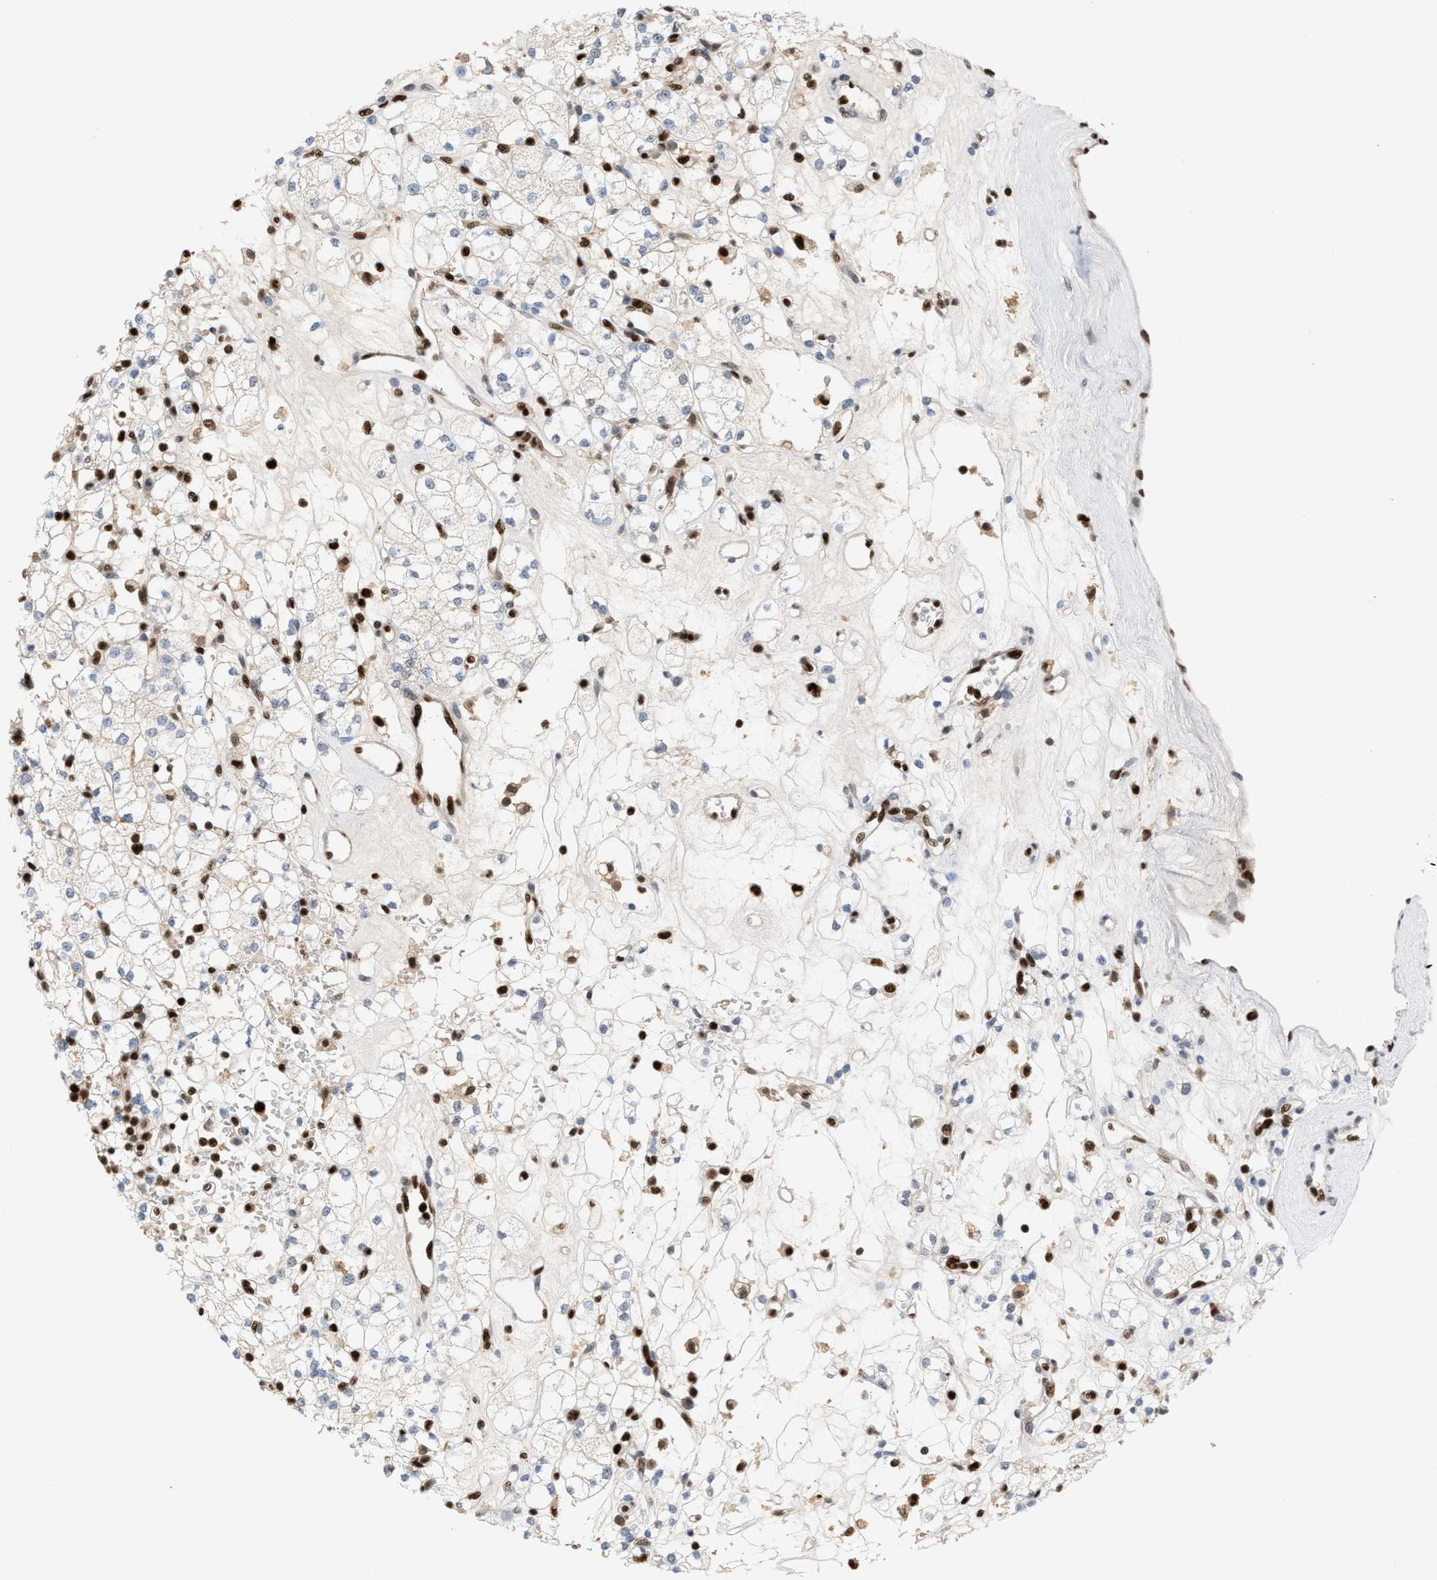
{"staining": {"intensity": "strong", "quantity": "25%-75%", "location": "nuclear"}, "tissue": "renal cancer", "cell_type": "Tumor cells", "image_type": "cancer", "snomed": [{"axis": "morphology", "description": "Adenocarcinoma, NOS"}, {"axis": "topography", "description": "Kidney"}], "caption": "Immunohistochemical staining of human renal cancer (adenocarcinoma) exhibits high levels of strong nuclear staining in approximately 25%-75% of tumor cells.", "gene": "RNASEK-C17orf49", "patient": {"sex": "male", "age": 77}}